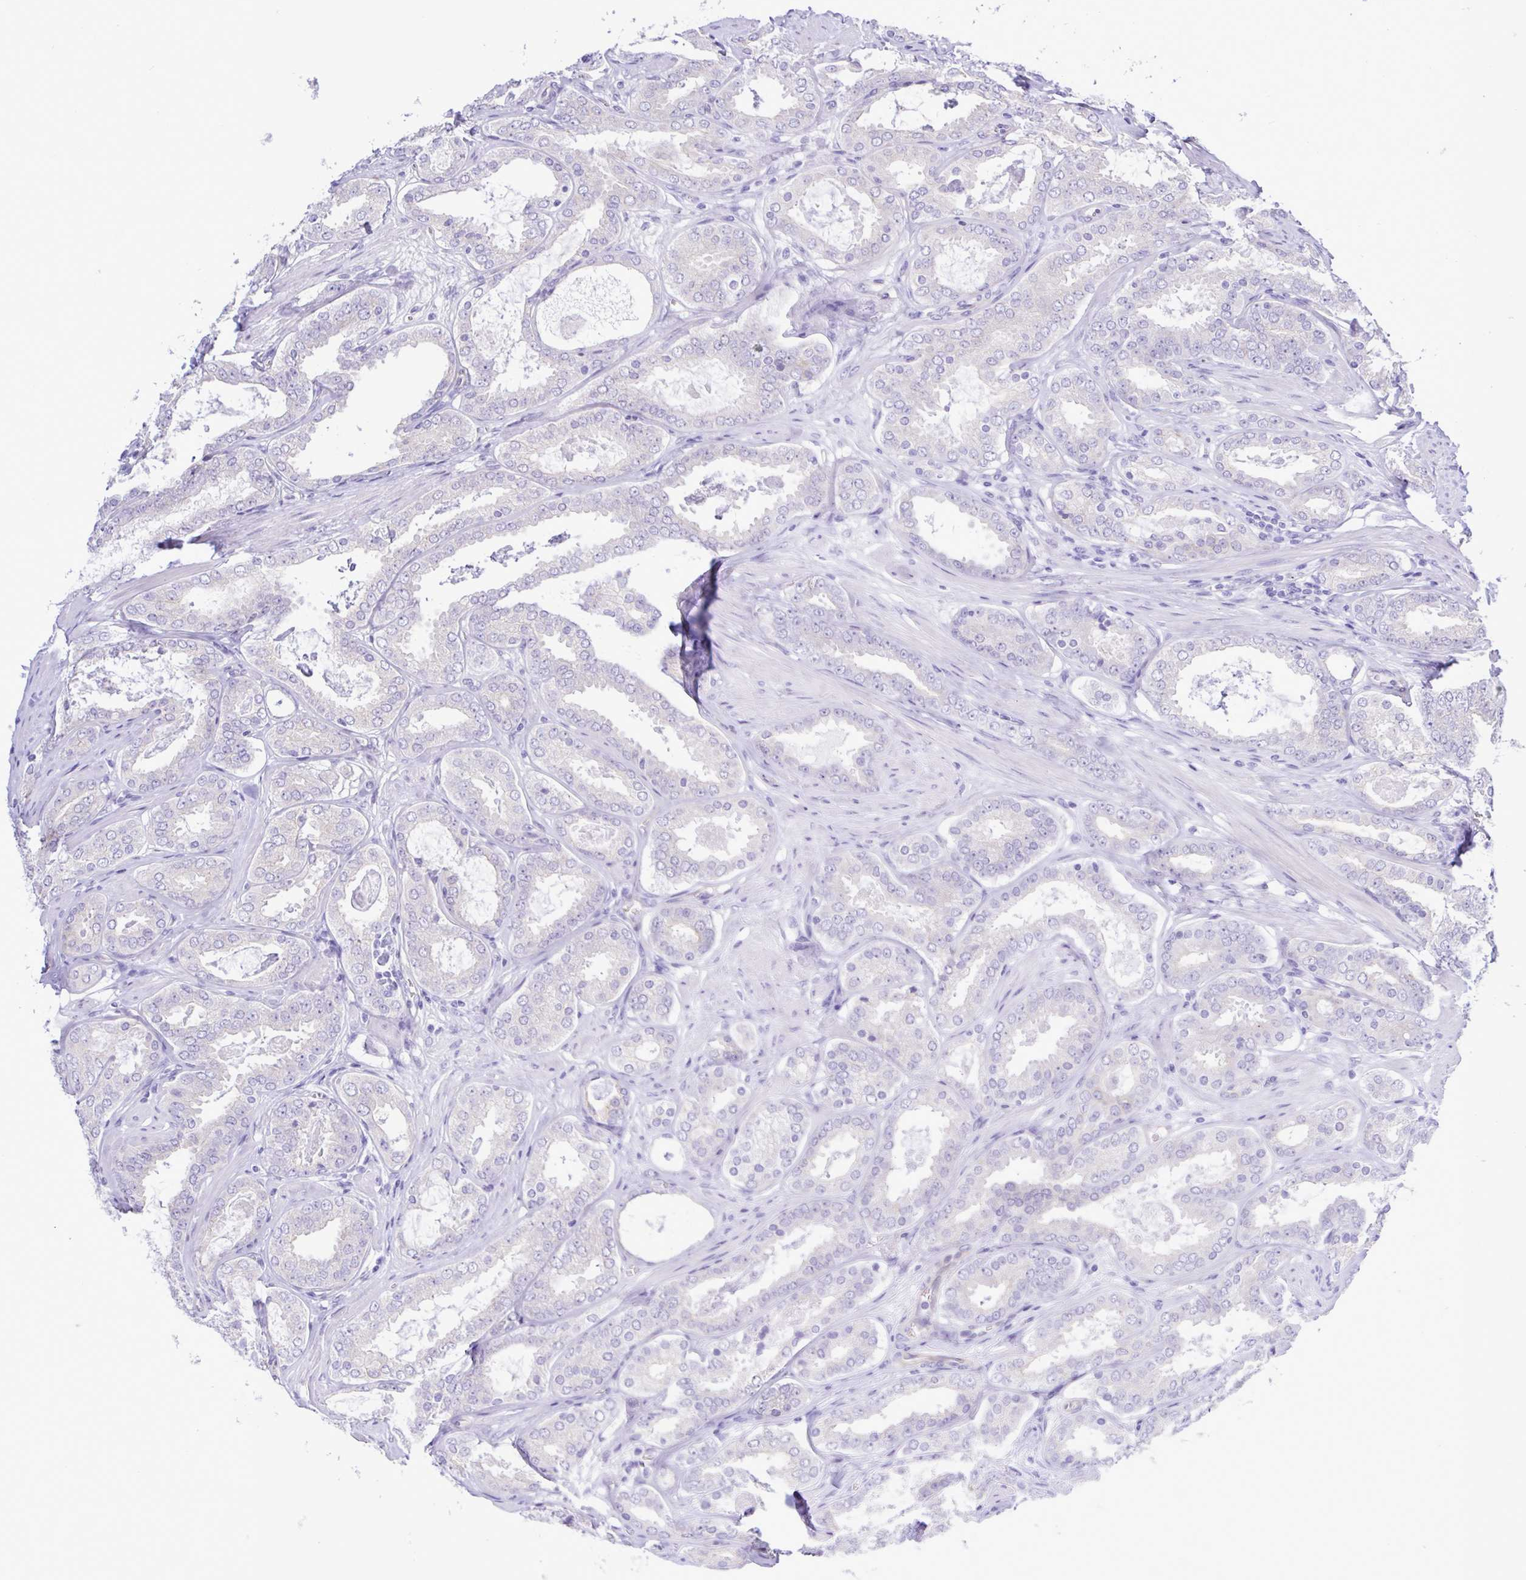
{"staining": {"intensity": "negative", "quantity": "none", "location": "none"}, "tissue": "prostate cancer", "cell_type": "Tumor cells", "image_type": "cancer", "snomed": [{"axis": "morphology", "description": "Adenocarcinoma, High grade"}, {"axis": "topography", "description": "Prostate"}], "caption": "This is a histopathology image of immunohistochemistry (IHC) staining of prostate high-grade adenocarcinoma, which shows no positivity in tumor cells.", "gene": "CYP11A1", "patient": {"sex": "male", "age": 63}}